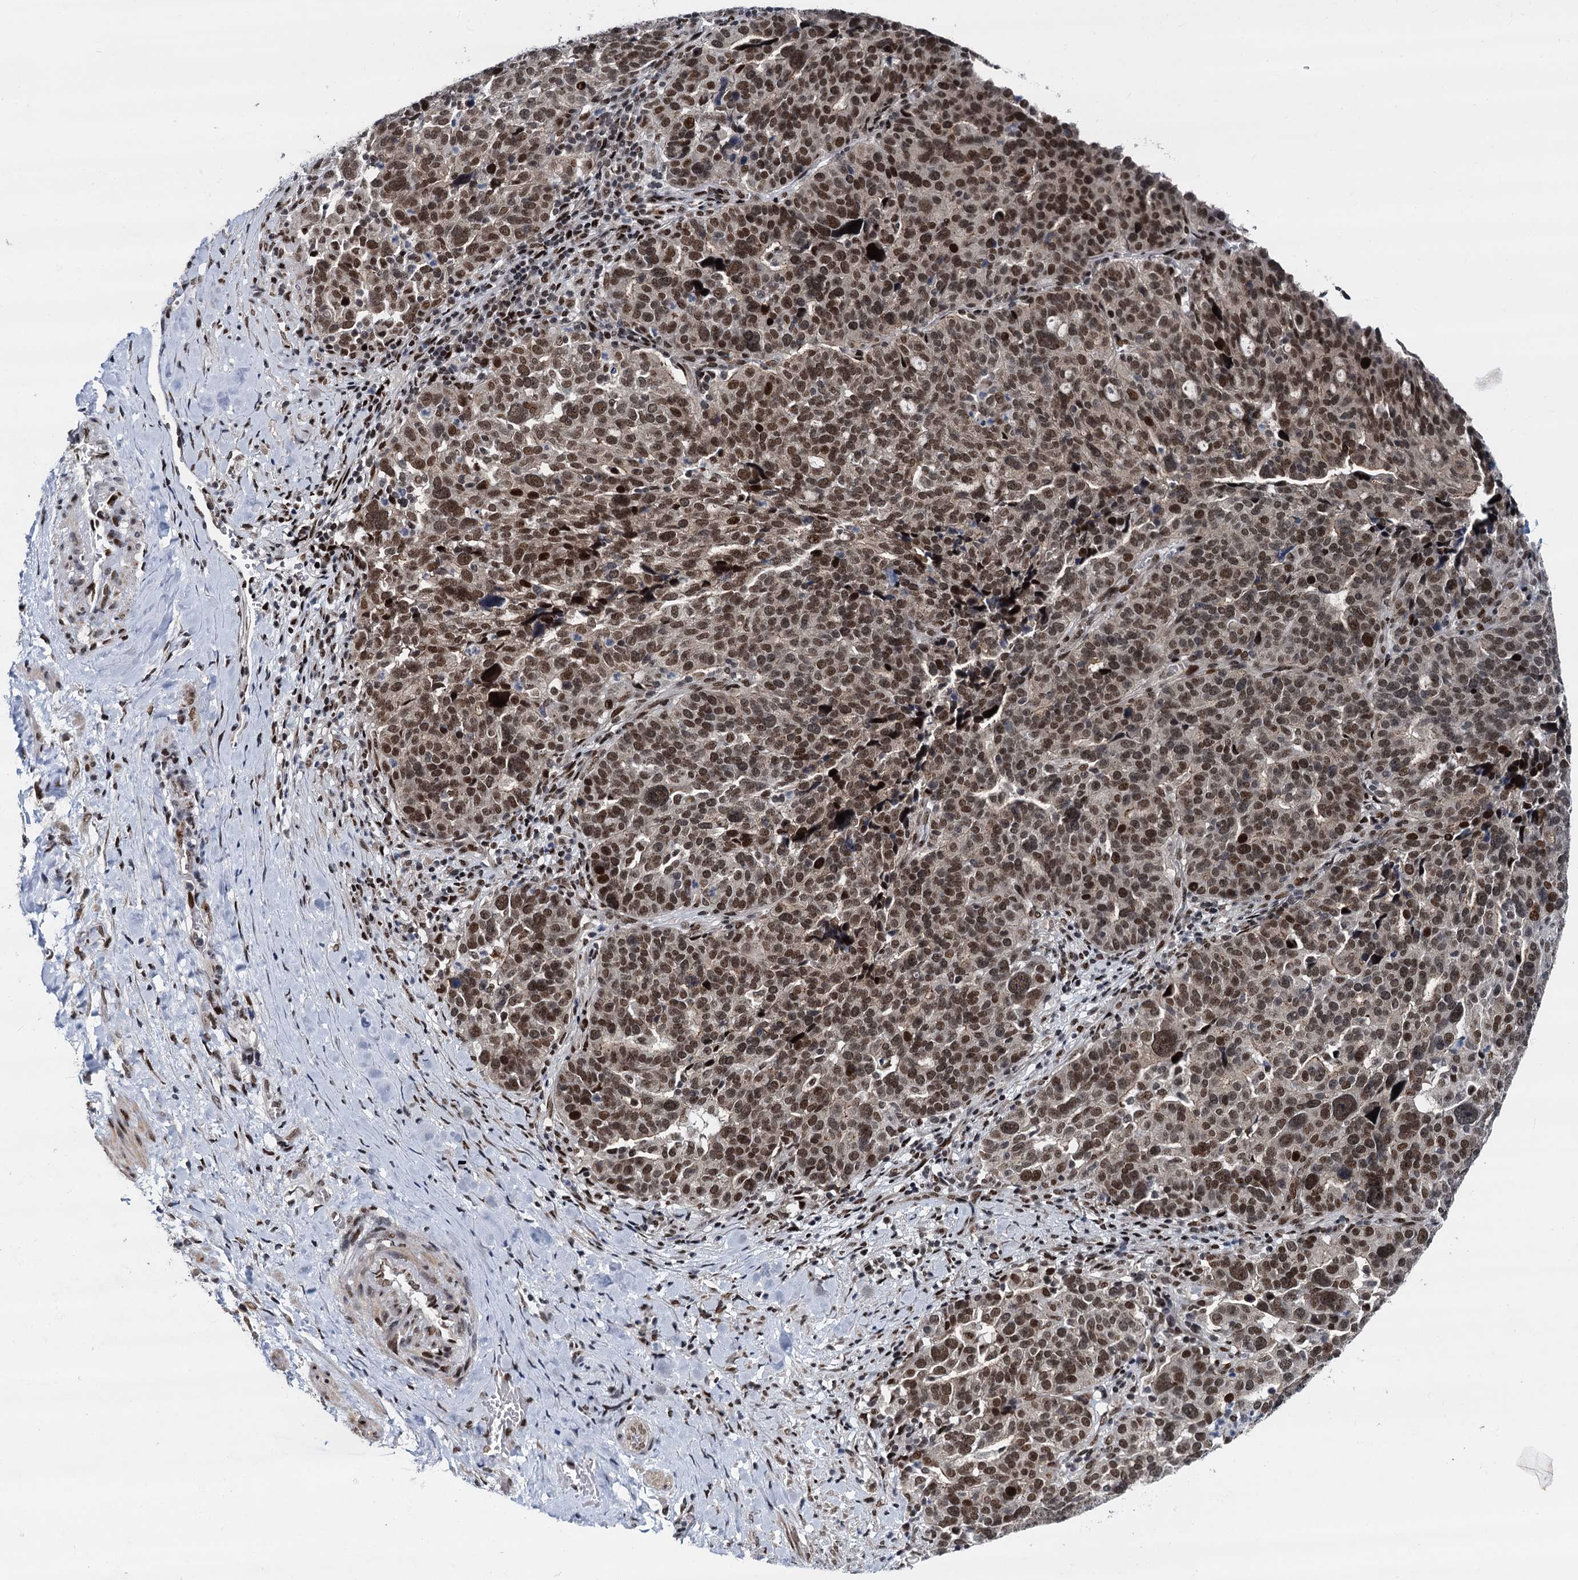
{"staining": {"intensity": "moderate", "quantity": ">75%", "location": "nuclear"}, "tissue": "ovarian cancer", "cell_type": "Tumor cells", "image_type": "cancer", "snomed": [{"axis": "morphology", "description": "Cystadenocarcinoma, serous, NOS"}, {"axis": "topography", "description": "Ovary"}], "caption": "IHC micrograph of ovarian cancer (serous cystadenocarcinoma) stained for a protein (brown), which displays medium levels of moderate nuclear expression in approximately >75% of tumor cells.", "gene": "RUFY2", "patient": {"sex": "female", "age": 59}}